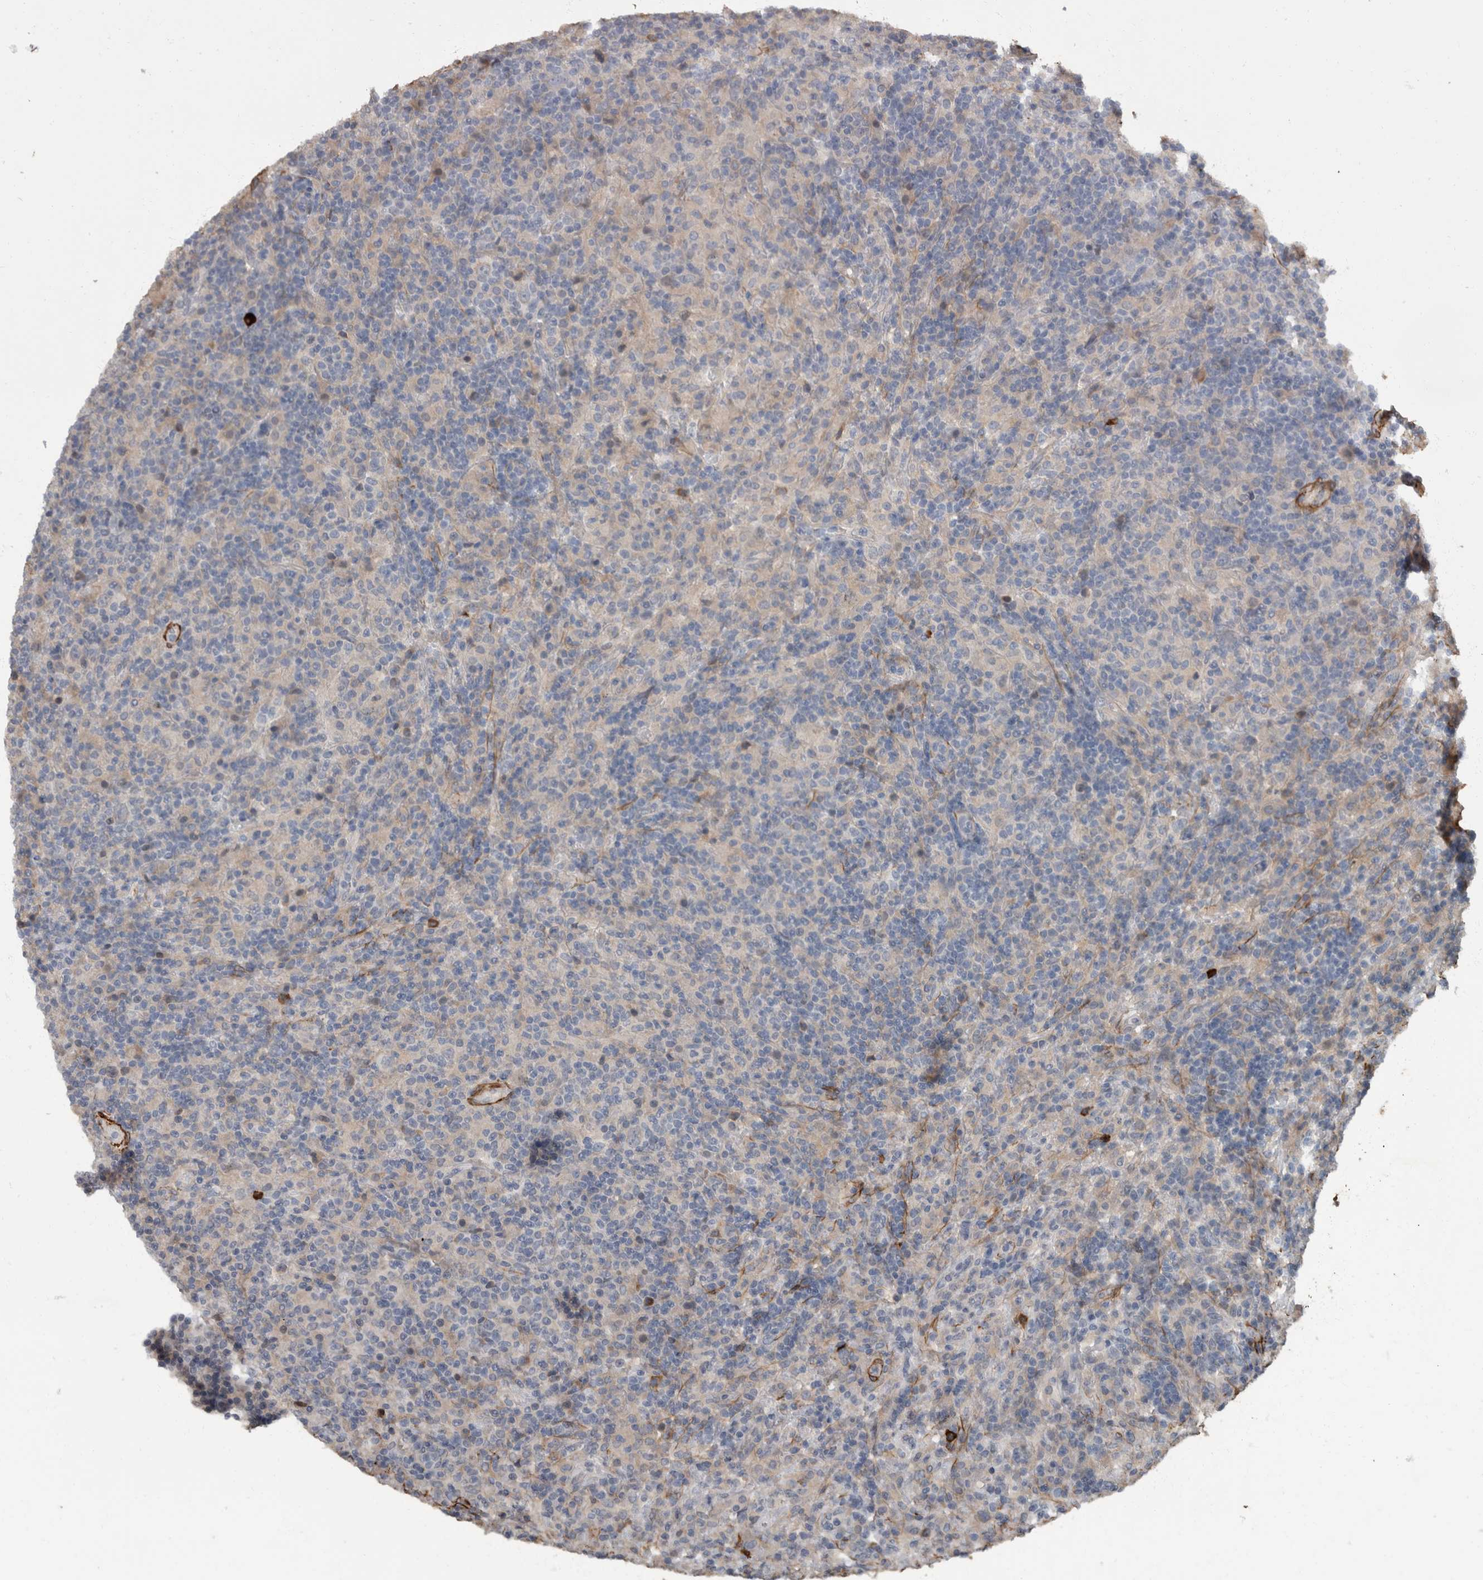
{"staining": {"intensity": "negative", "quantity": "none", "location": "none"}, "tissue": "lymphoma", "cell_type": "Tumor cells", "image_type": "cancer", "snomed": [{"axis": "morphology", "description": "Hodgkin's disease, NOS"}, {"axis": "topography", "description": "Lymph node"}], "caption": "Immunohistochemistry histopathology image of neoplastic tissue: Hodgkin's disease stained with DAB (3,3'-diaminobenzidine) demonstrates no significant protein positivity in tumor cells.", "gene": "MASTL", "patient": {"sex": "male", "age": 70}}